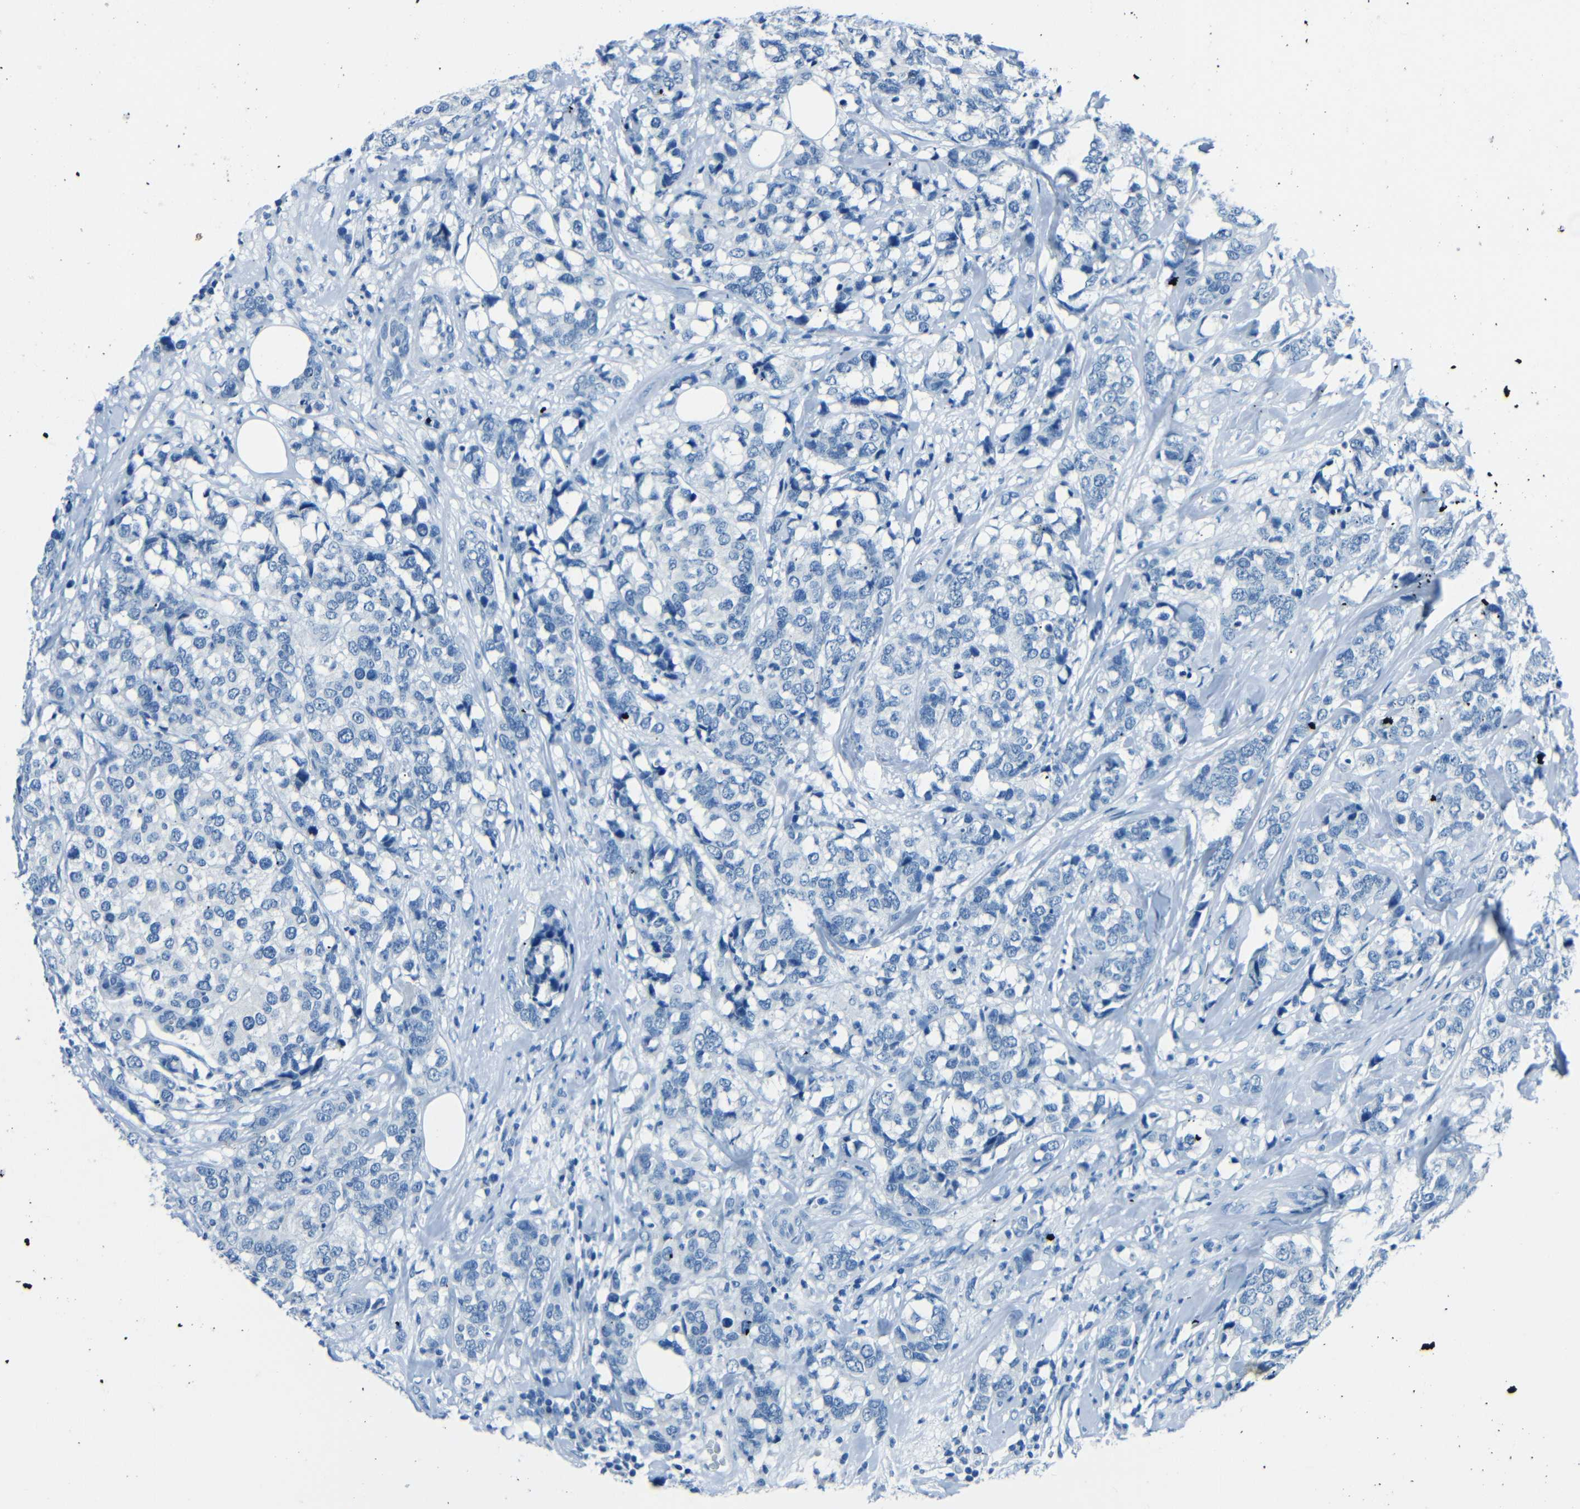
{"staining": {"intensity": "negative", "quantity": "none", "location": "none"}, "tissue": "breast cancer", "cell_type": "Tumor cells", "image_type": "cancer", "snomed": [{"axis": "morphology", "description": "Lobular carcinoma"}, {"axis": "topography", "description": "Breast"}], "caption": "An IHC micrograph of breast cancer is shown. There is no staining in tumor cells of breast cancer.", "gene": "FBN2", "patient": {"sex": "female", "age": 59}}